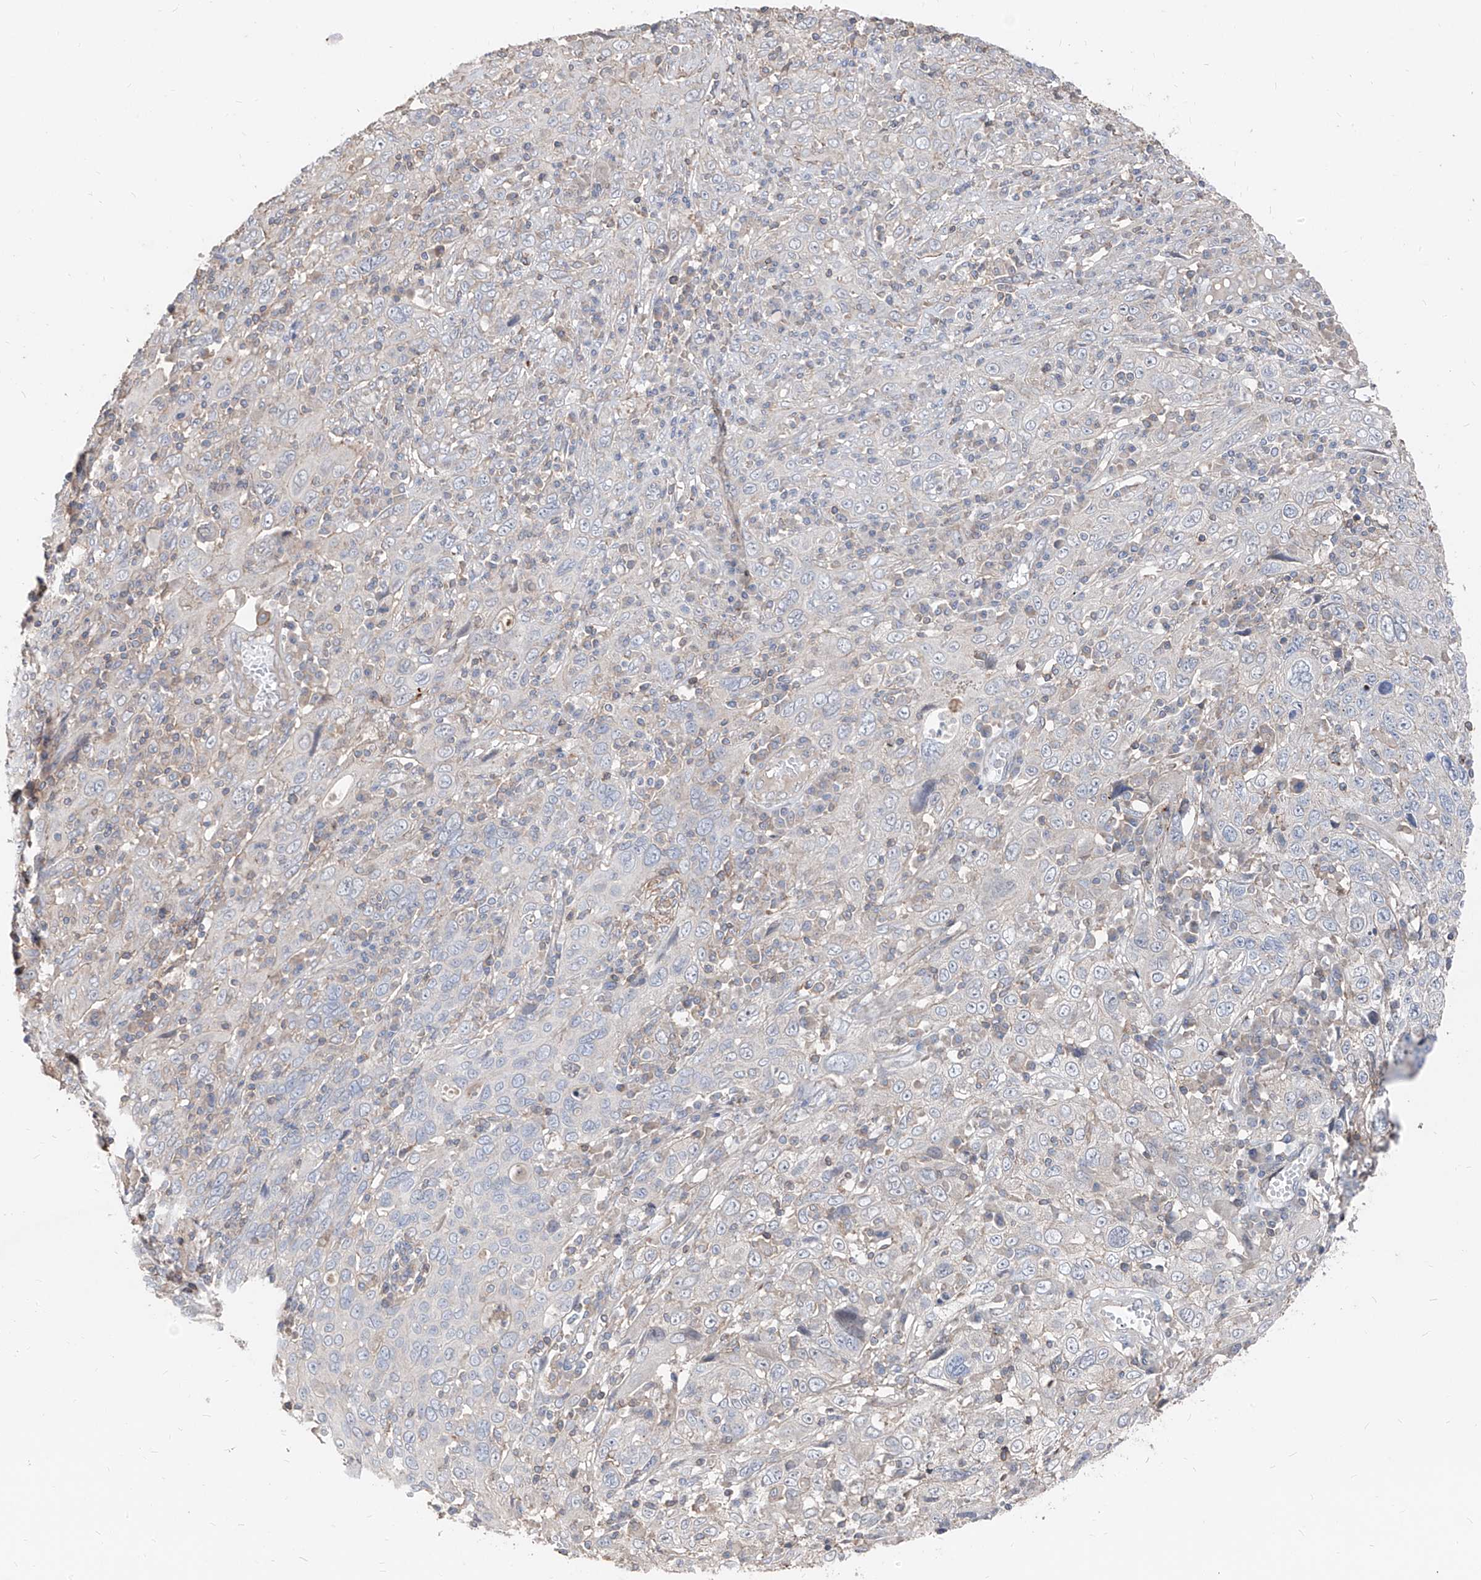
{"staining": {"intensity": "negative", "quantity": "none", "location": "none"}, "tissue": "cervical cancer", "cell_type": "Tumor cells", "image_type": "cancer", "snomed": [{"axis": "morphology", "description": "Squamous cell carcinoma, NOS"}, {"axis": "topography", "description": "Cervix"}], "caption": "DAB immunohistochemical staining of cervical squamous cell carcinoma displays no significant staining in tumor cells.", "gene": "UFD1", "patient": {"sex": "female", "age": 46}}